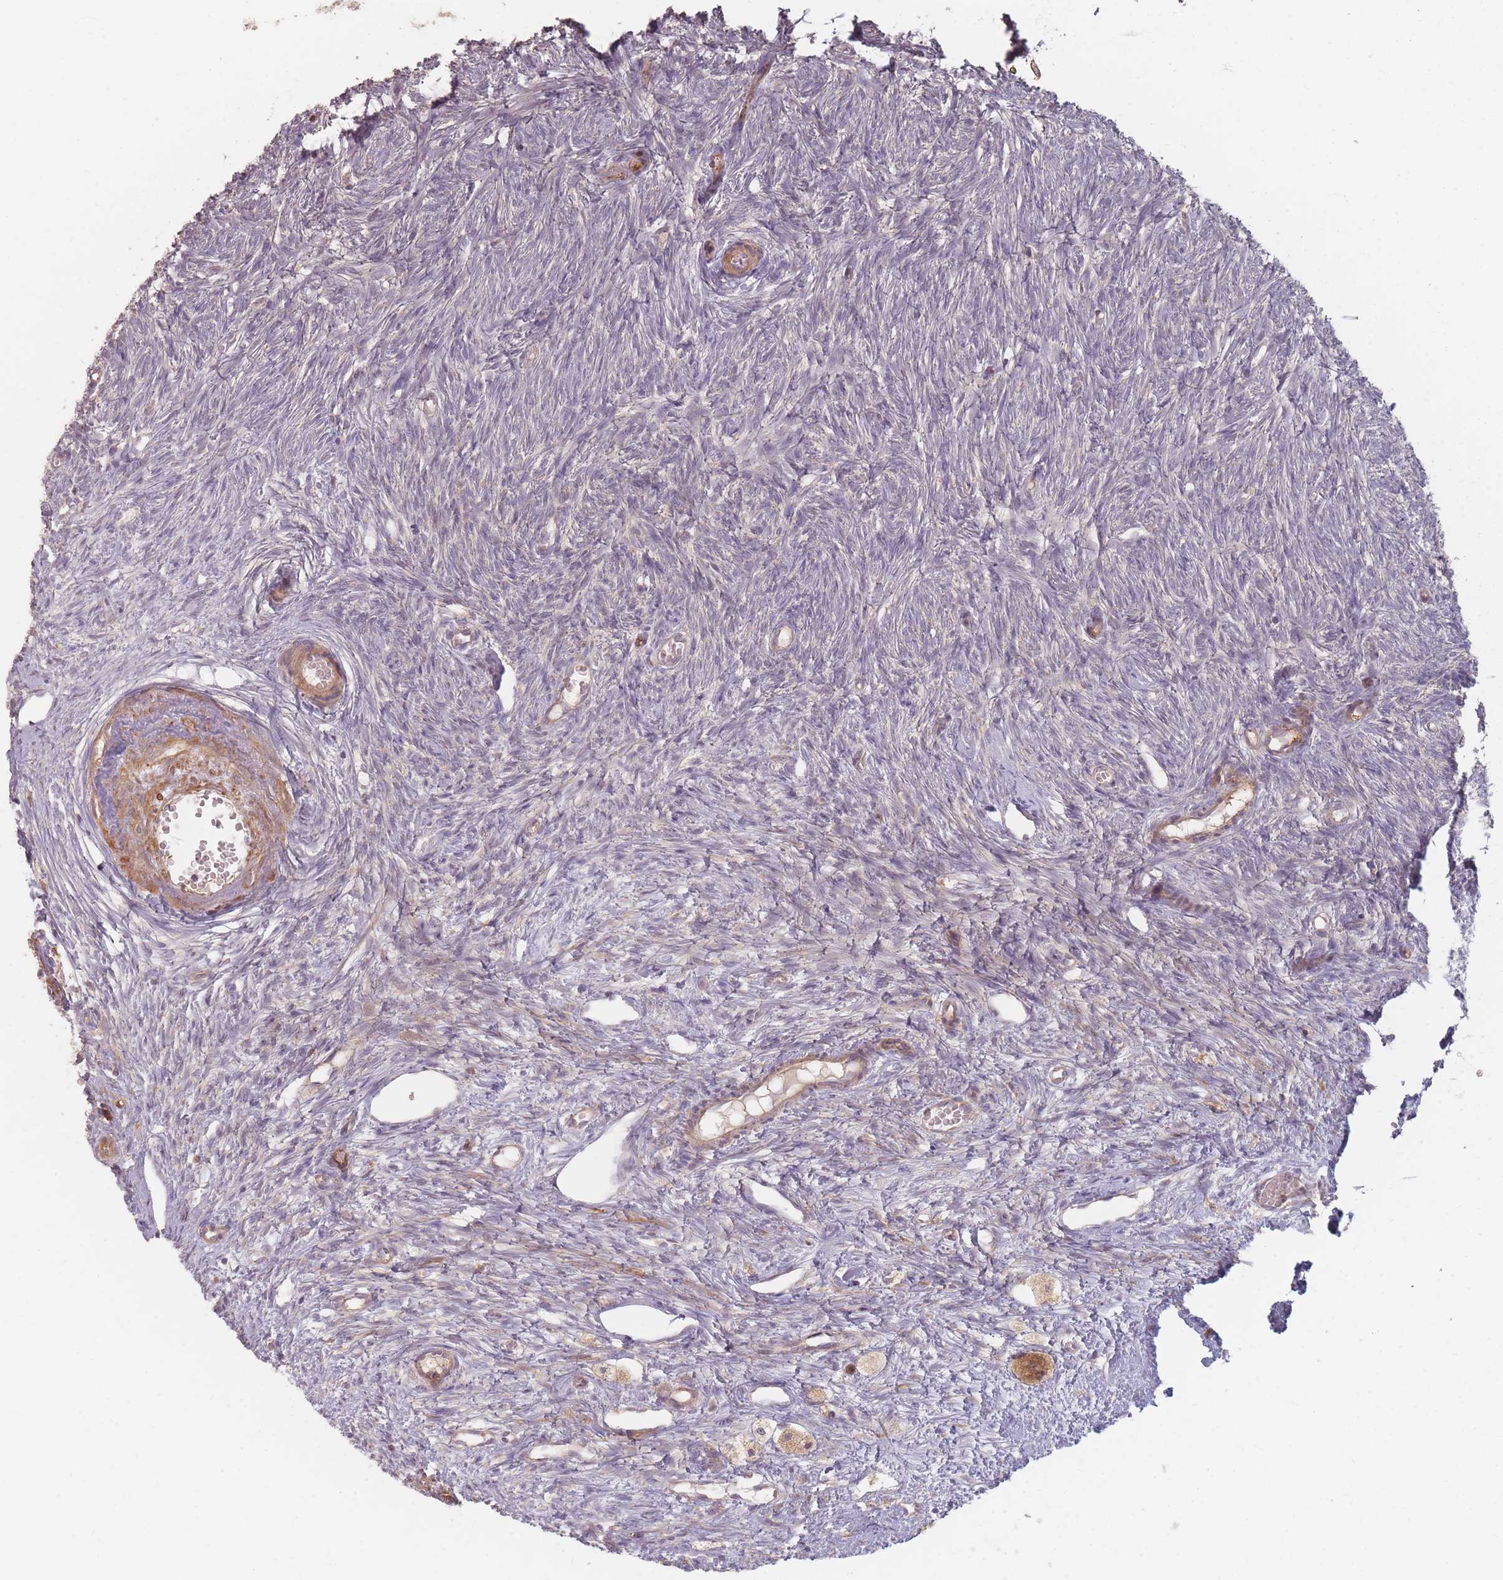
{"staining": {"intensity": "negative", "quantity": "none", "location": "none"}, "tissue": "ovary", "cell_type": "Ovarian stroma cells", "image_type": "normal", "snomed": [{"axis": "morphology", "description": "Normal tissue, NOS"}, {"axis": "topography", "description": "Ovary"}], "caption": "DAB (3,3'-diaminobenzidine) immunohistochemical staining of benign ovary reveals no significant positivity in ovarian stroma cells. Brightfield microscopy of IHC stained with DAB (3,3'-diaminobenzidine) (brown) and hematoxylin (blue), captured at high magnification.", "gene": "MRPS6", "patient": {"sex": "female", "age": 51}}